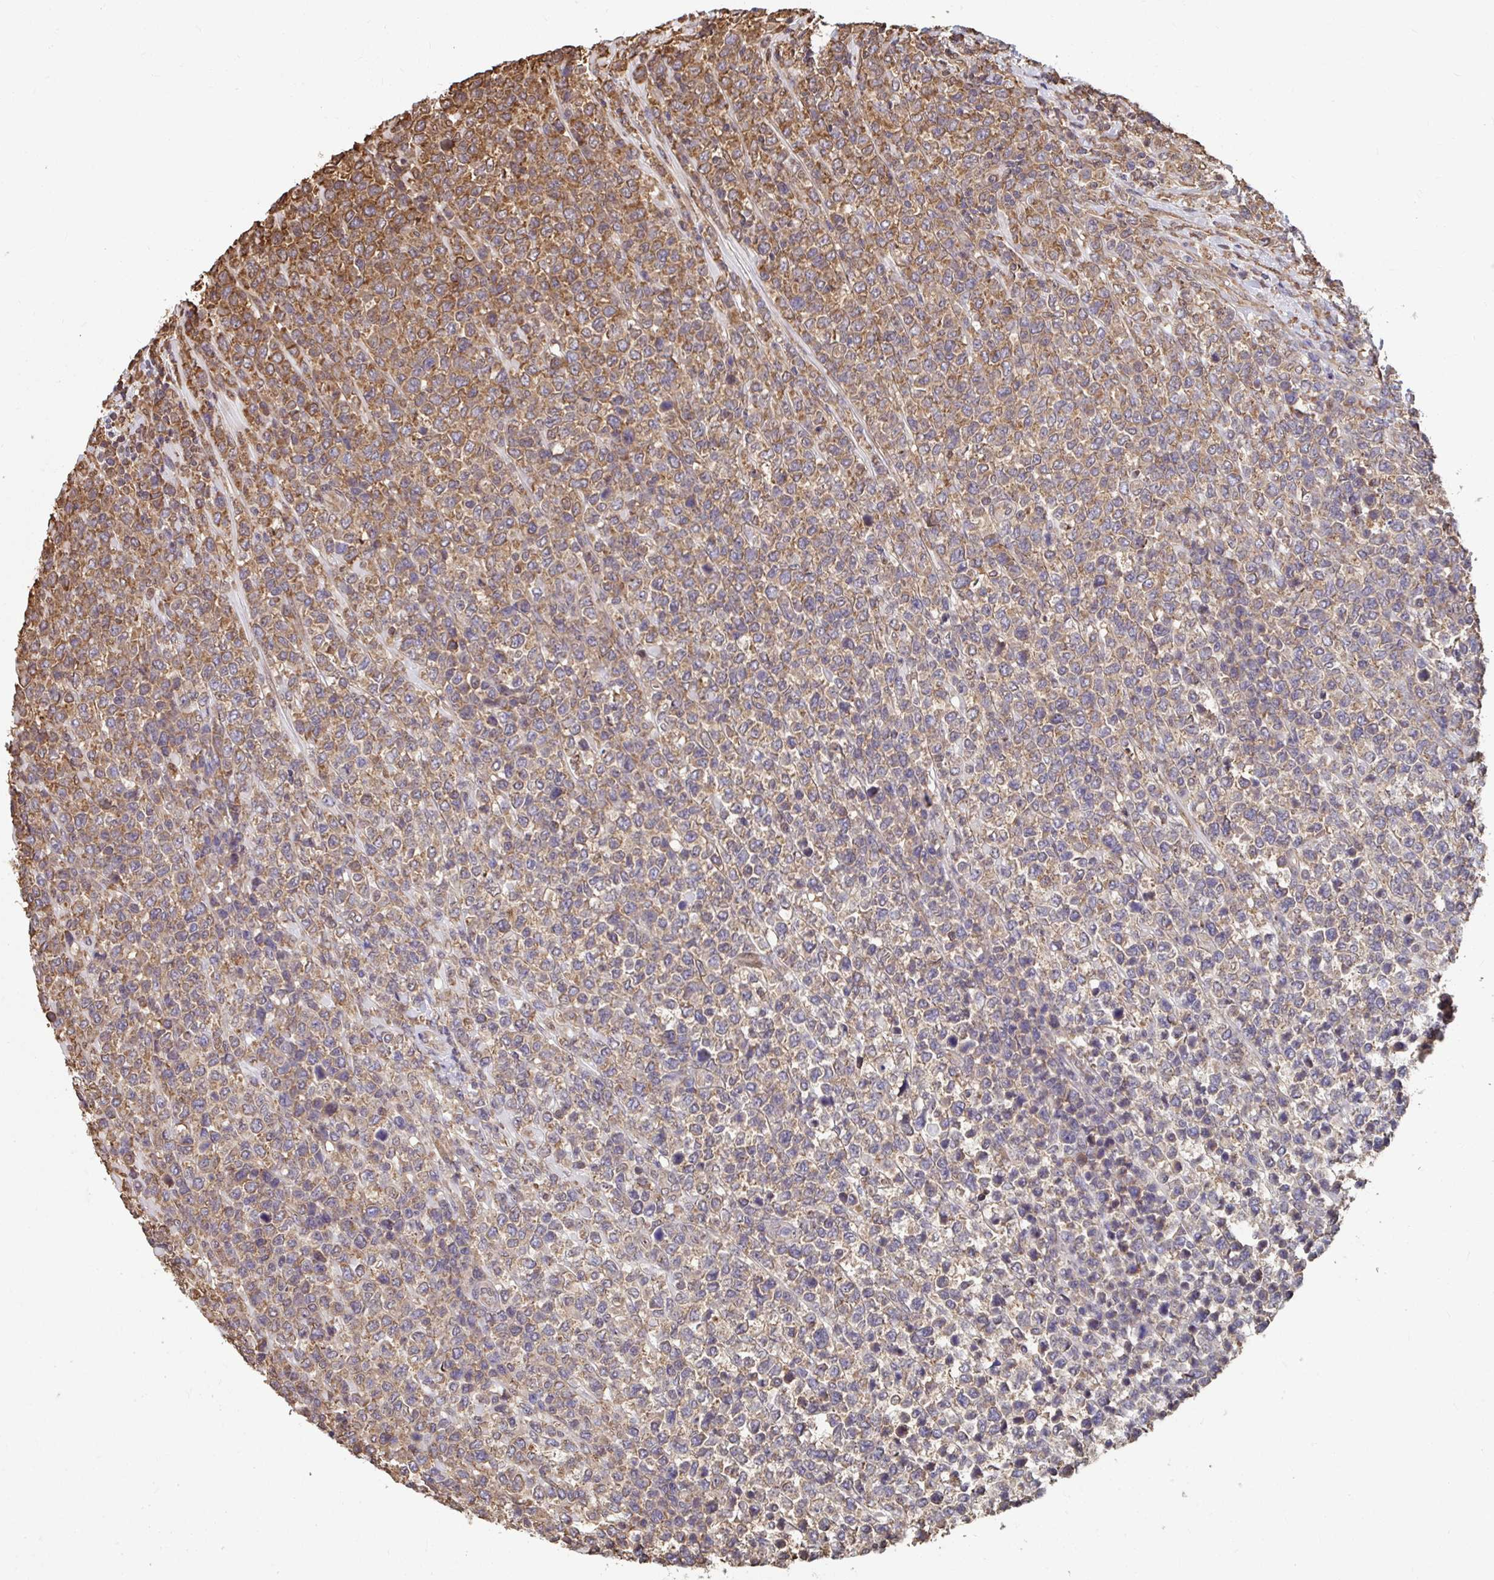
{"staining": {"intensity": "moderate", "quantity": ">75%", "location": "cytoplasmic/membranous"}, "tissue": "lymphoma", "cell_type": "Tumor cells", "image_type": "cancer", "snomed": [{"axis": "morphology", "description": "Malignant lymphoma, non-Hodgkin's type, High grade"}, {"axis": "topography", "description": "Soft tissue"}], "caption": "An image of human lymphoma stained for a protein shows moderate cytoplasmic/membranous brown staining in tumor cells. Using DAB (3,3'-diaminobenzidine) (brown) and hematoxylin (blue) stains, captured at high magnification using brightfield microscopy.", "gene": "SYNCRIP", "patient": {"sex": "female", "age": 56}}